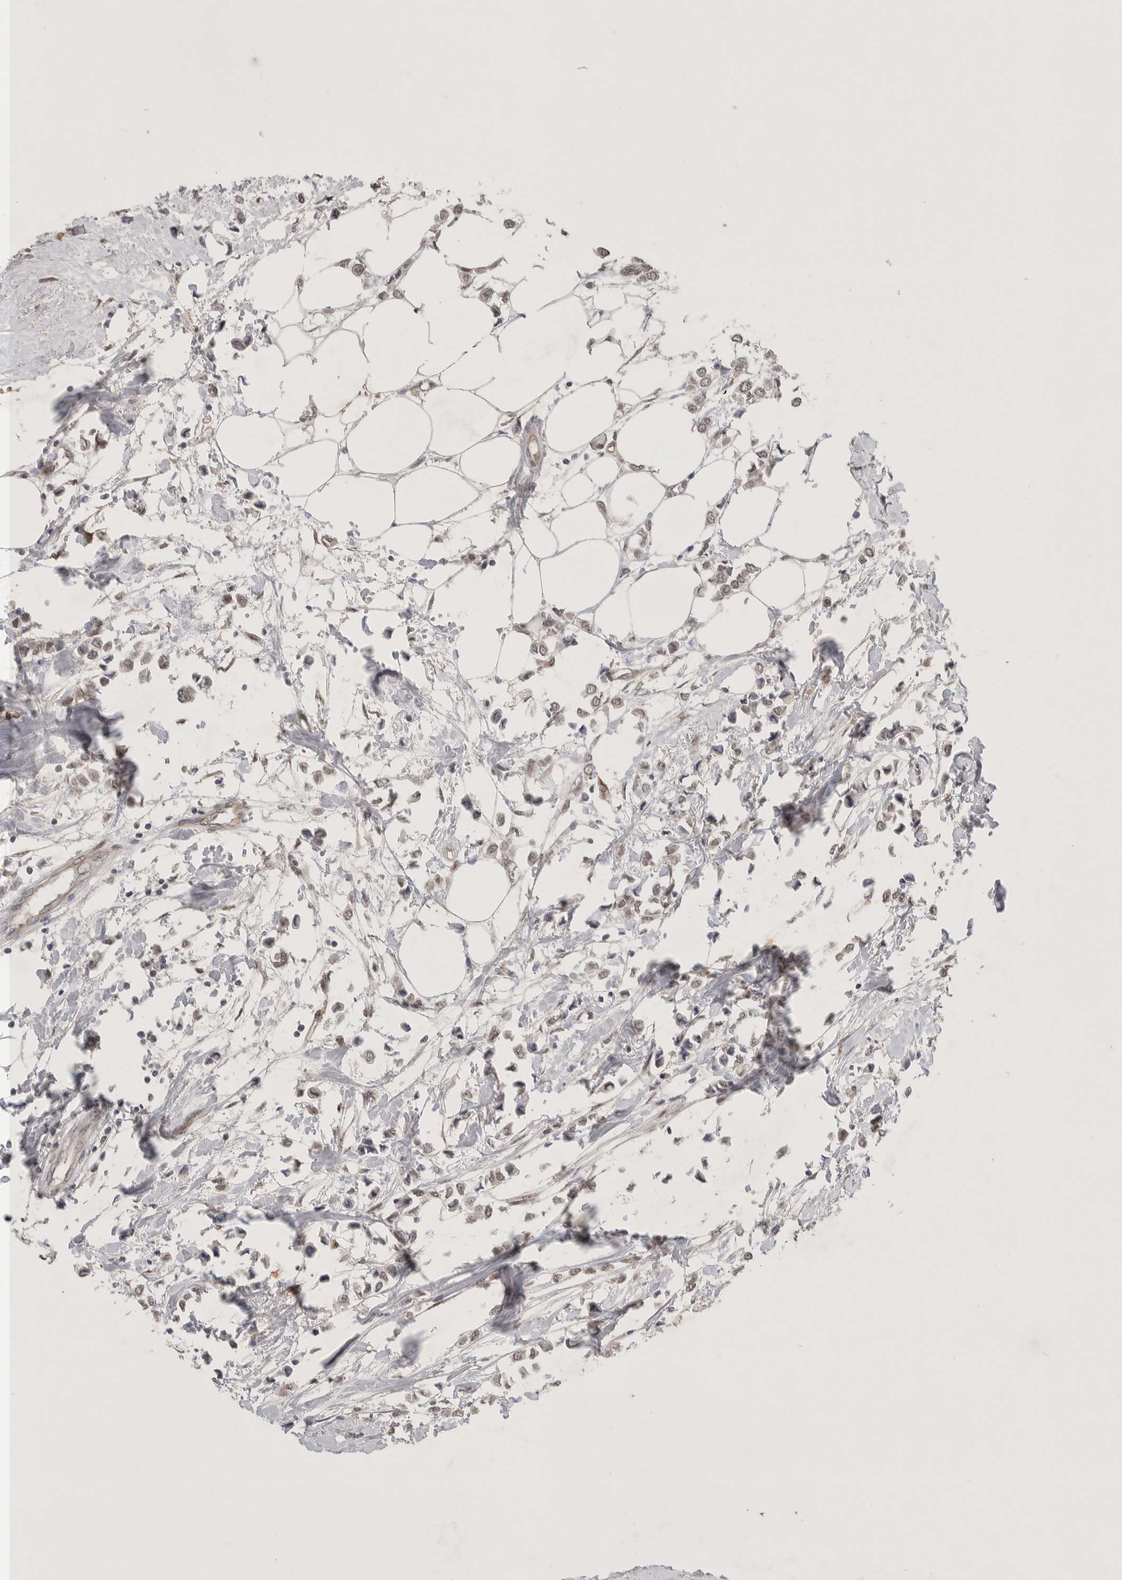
{"staining": {"intensity": "weak", "quantity": ">75%", "location": "nuclear"}, "tissue": "breast cancer", "cell_type": "Tumor cells", "image_type": "cancer", "snomed": [{"axis": "morphology", "description": "Lobular carcinoma"}, {"axis": "topography", "description": "Breast"}], "caption": "An immunohistochemistry (IHC) histopathology image of tumor tissue is shown. Protein staining in brown shows weak nuclear positivity in breast lobular carcinoma within tumor cells.", "gene": "ZNF704", "patient": {"sex": "female", "age": 51}}